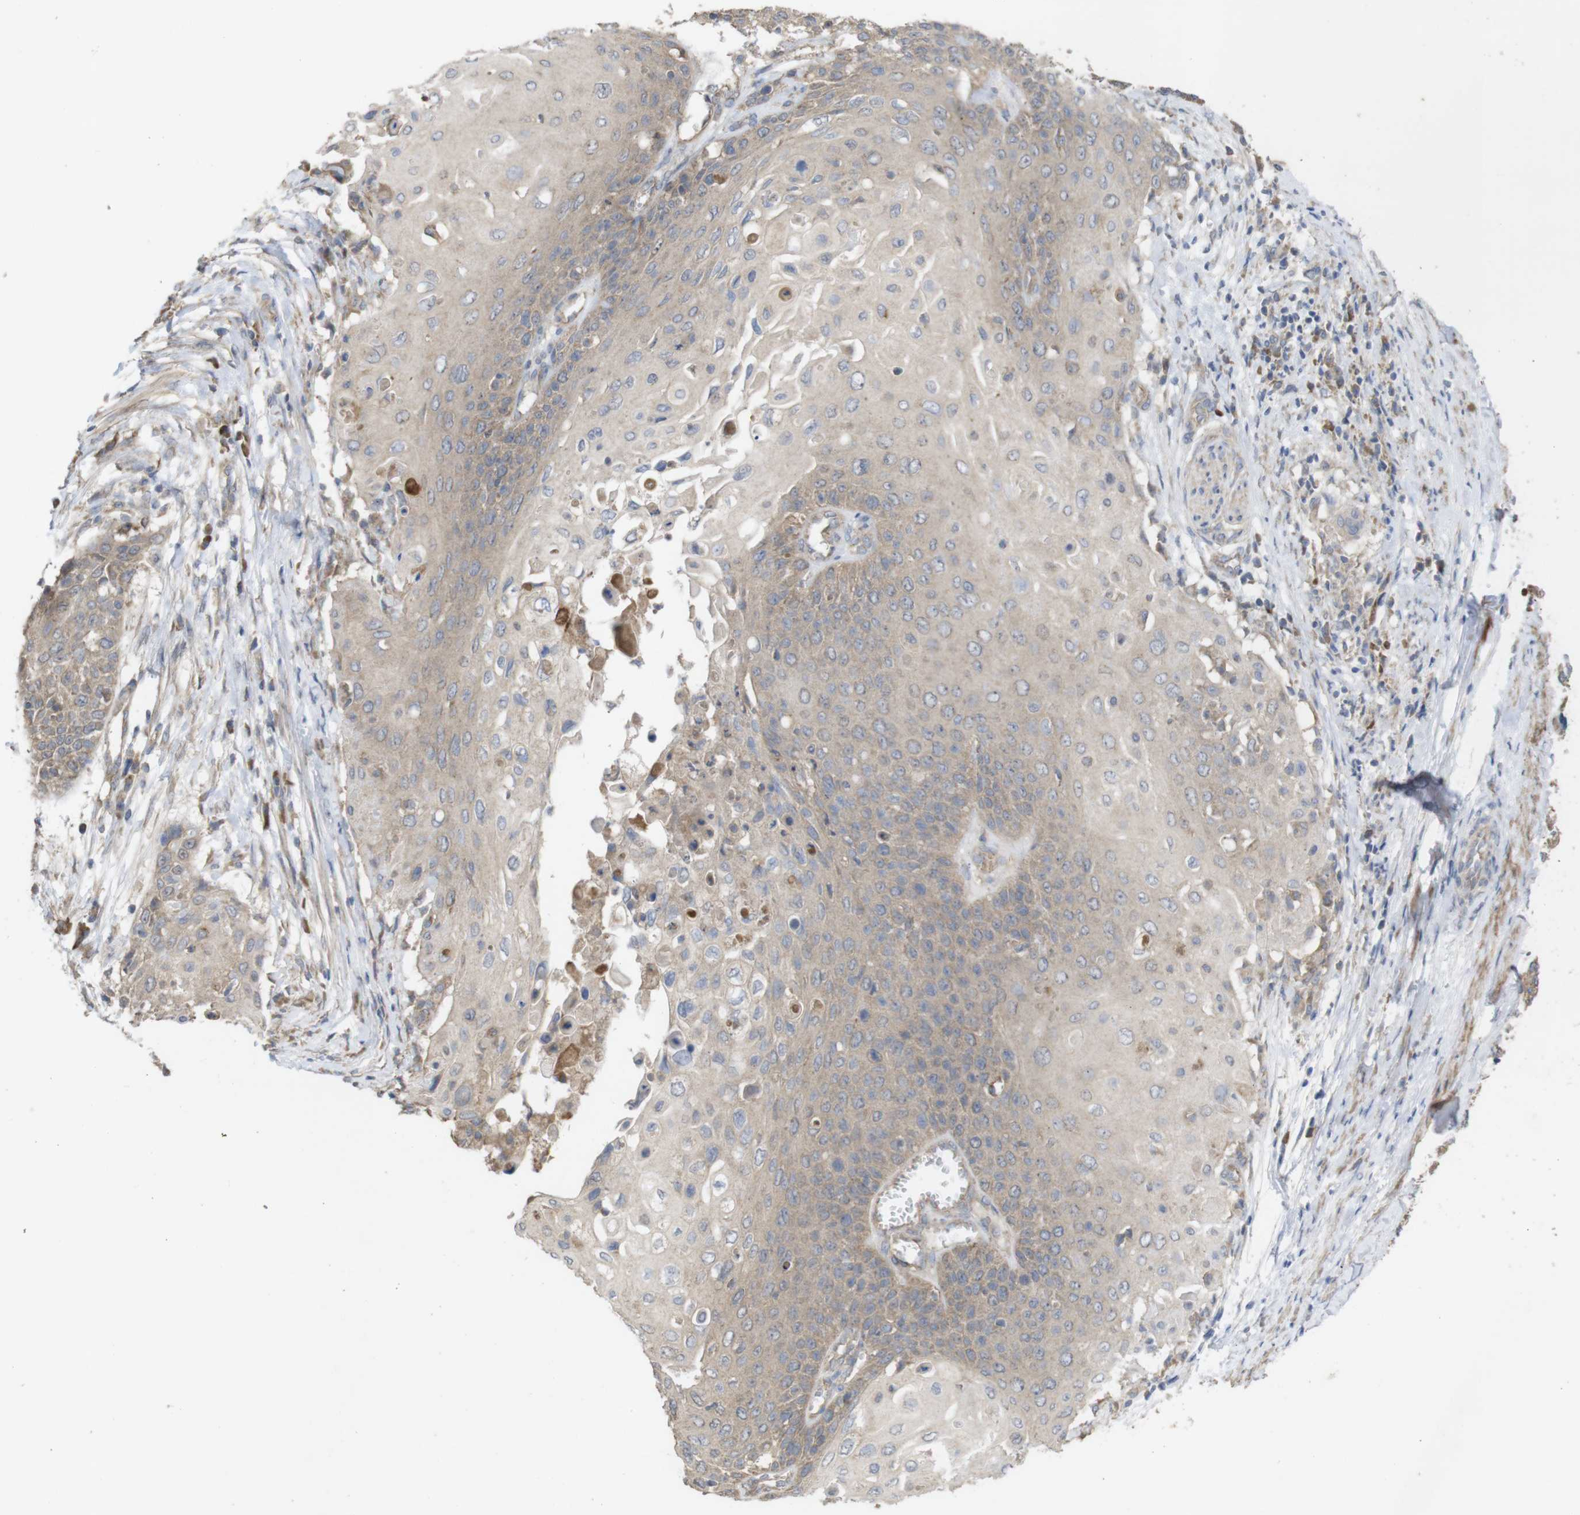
{"staining": {"intensity": "weak", "quantity": ">75%", "location": "cytoplasmic/membranous"}, "tissue": "cervical cancer", "cell_type": "Tumor cells", "image_type": "cancer", "snomed": [{"axis": "morphology", "description": "Squamous cell carcinoma, NOS"}, {"axis": "topography", "description": "Cervix"}], "caption": "Protein staining displays weak cytoplasmic/membranous positivity in about >75% of tumor cells in cervical cancer (squamous cell carcinoma).", "gene": "KCNS3", "patient": {"sex": "female", "age": 39}}